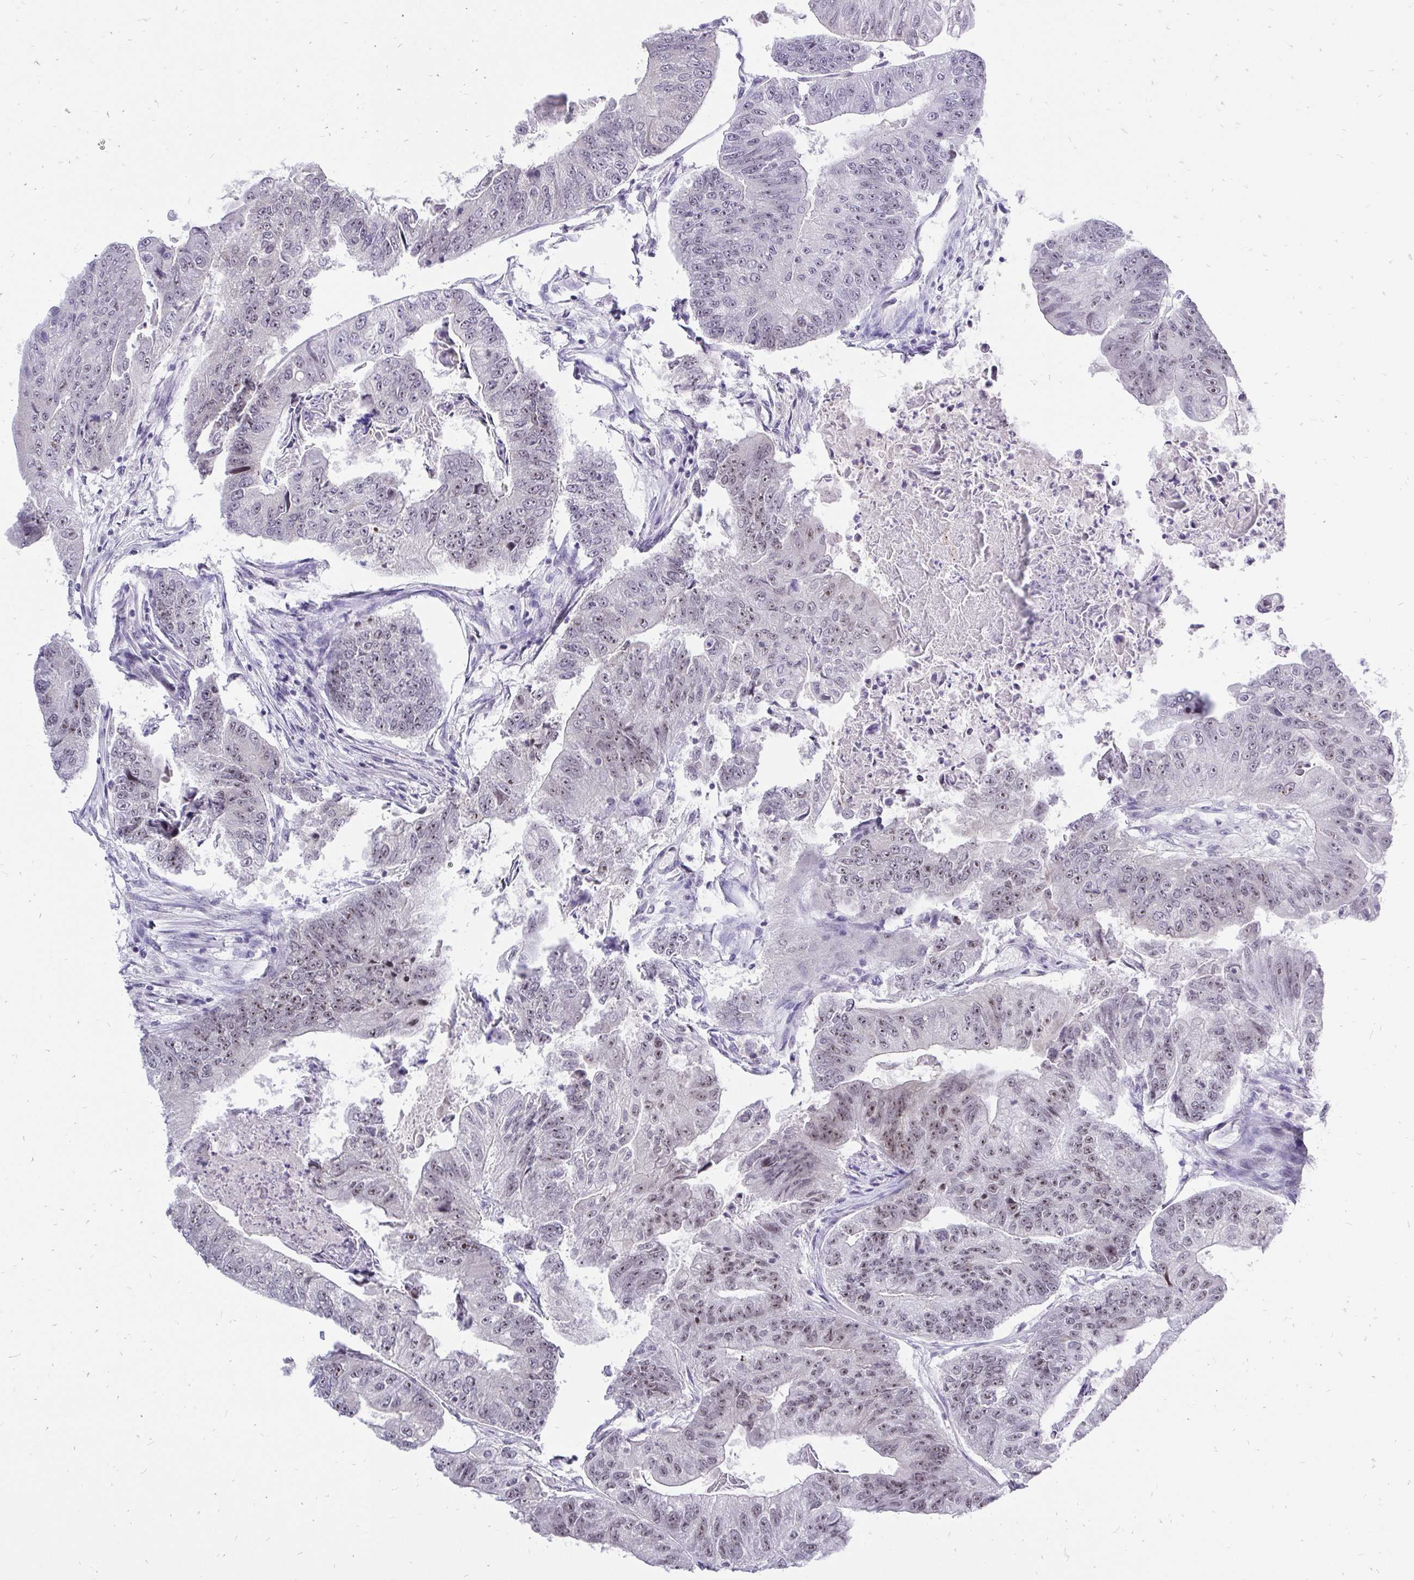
{"staining": {"intensity": "weak", "quantity": "25%-75%", "location": "nuclear"}, "tissue": "colorectal cancer", "cell_type": "Tumor cells", "image_type": "cancer", "snomed": [{"axis": "morphology", "description": "Adenocarcinoma, NOS"}, {"axis": "topography", "description": "Colon"}], "caption": "This is an image of immunohistochemistry (IHC) staining of colorectal cancer (adenocarcinoma), which shows weak positivity in the nuclear of tumor cells.", "gene": "ZNF860", "patient": {"sex": "female", "age": 67}}